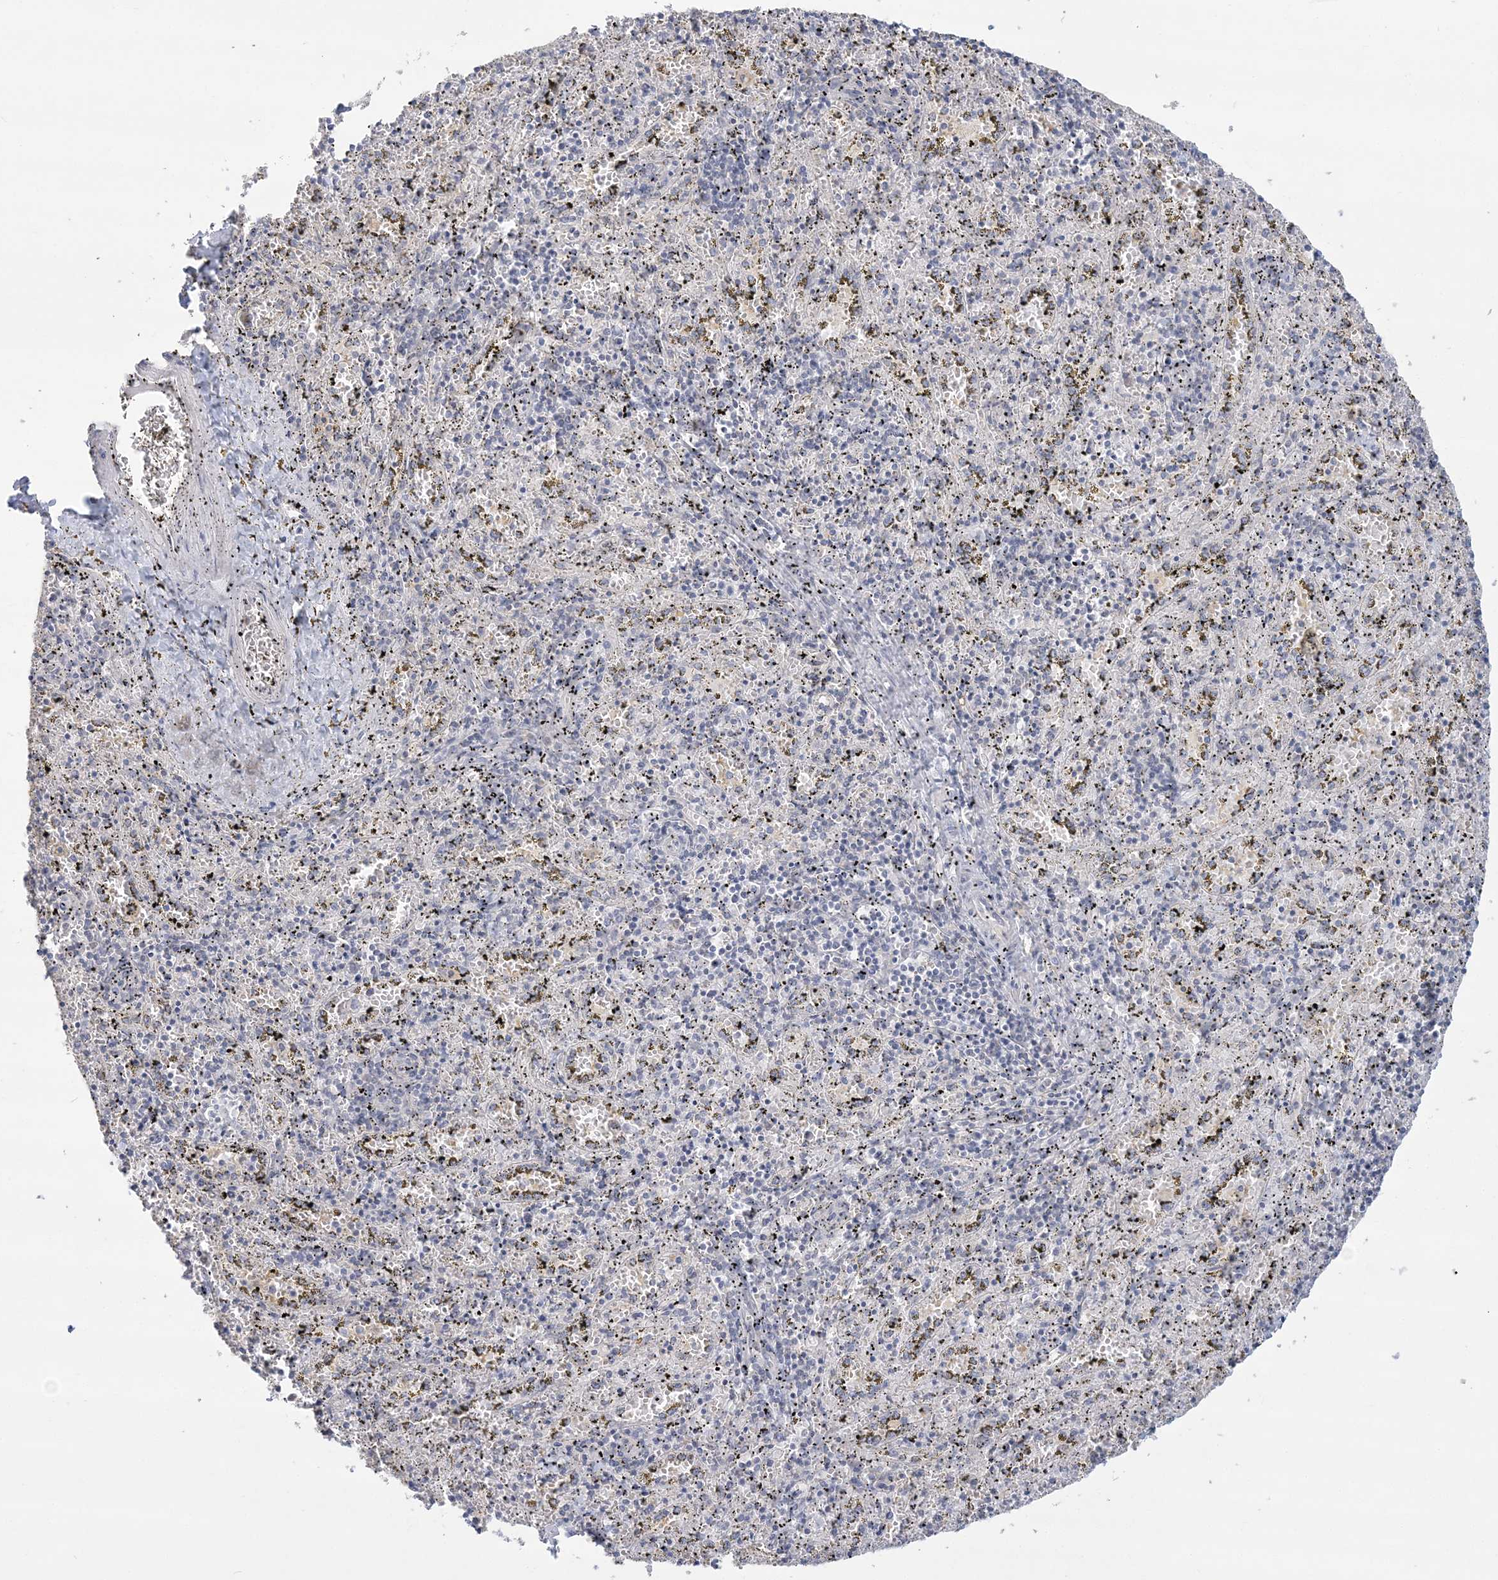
{"staining": {"intensity": "negative", "quantity": "none", "location": "none"}, "tissue": "spleen", "cell_type": "Cells in red pulp", "image_type": "normal", "snomed": [{"axis": "morphology", "description": "Normal tissue, NOS"}, {"axis": "topography", "description": "Spleen"}], "caption": "IHC image of unremarkable spleen: spleen stained with DAB (3,3'-diaminobenzidine) displays no significant protein staining in cells in red pulp. Nuclei are stained in blue.", "gene": "ANKS1A", "patient": {"sex": "male", "age": 11}}